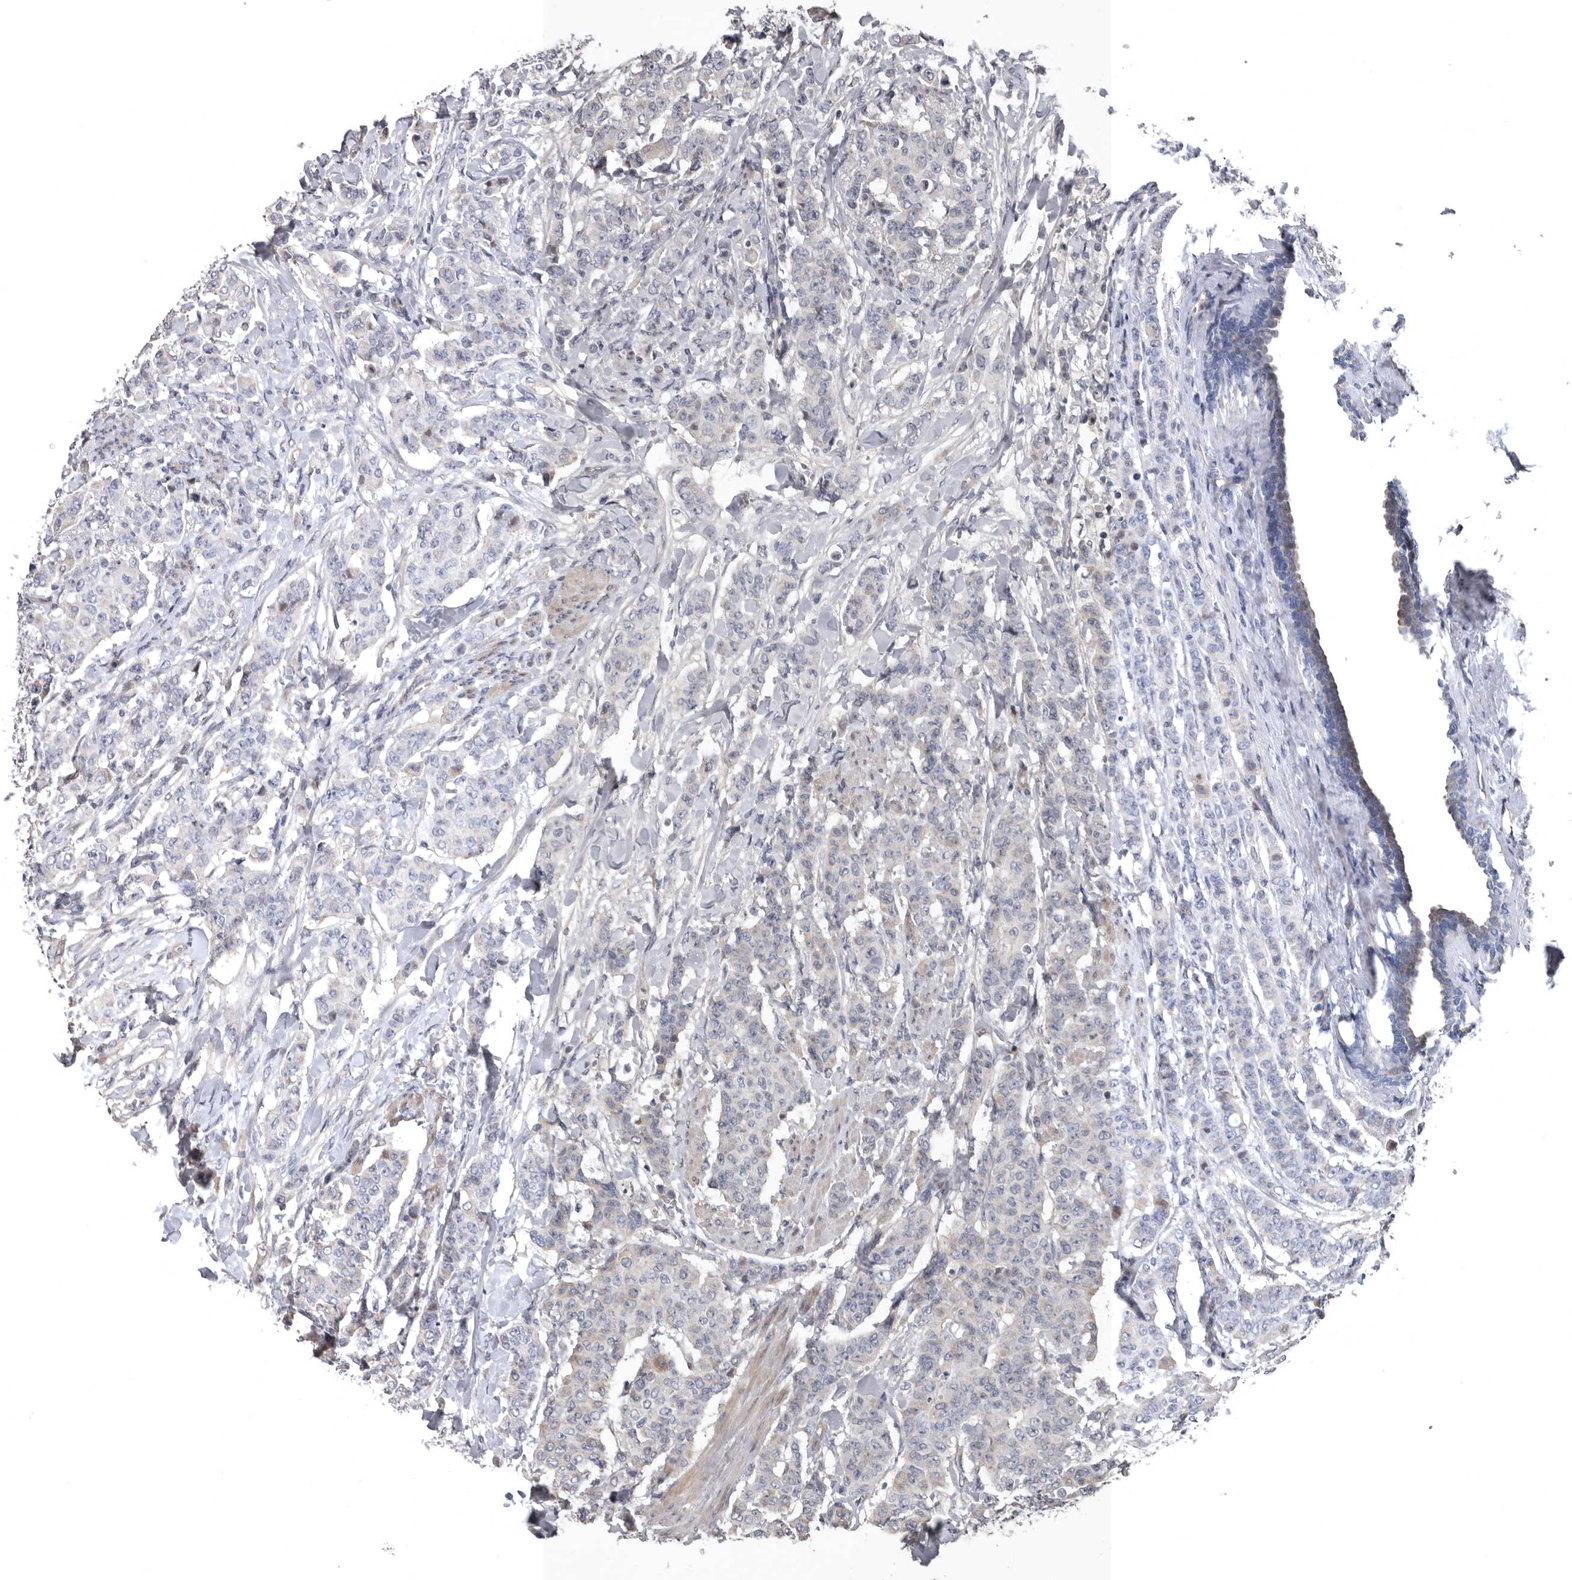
{"staining": {"intensity": "negative", "quantity": "none", "location": "none"}, "tissue": "breast cancer", "cell_type": "Tumor cells", "image_type": "cancer", "snomed": [{"axis": "morphology", "description": "Duct carcinoma"}, {"axis": "topography", "description": "Breast"}], "caption": "Infiltrating ductal carcinoma (breast) was stained to show a protein in brown. There is no significant staining in tumor cells.", "gene": "RNF217", "patient": {"sex": "female", "age": 40}}